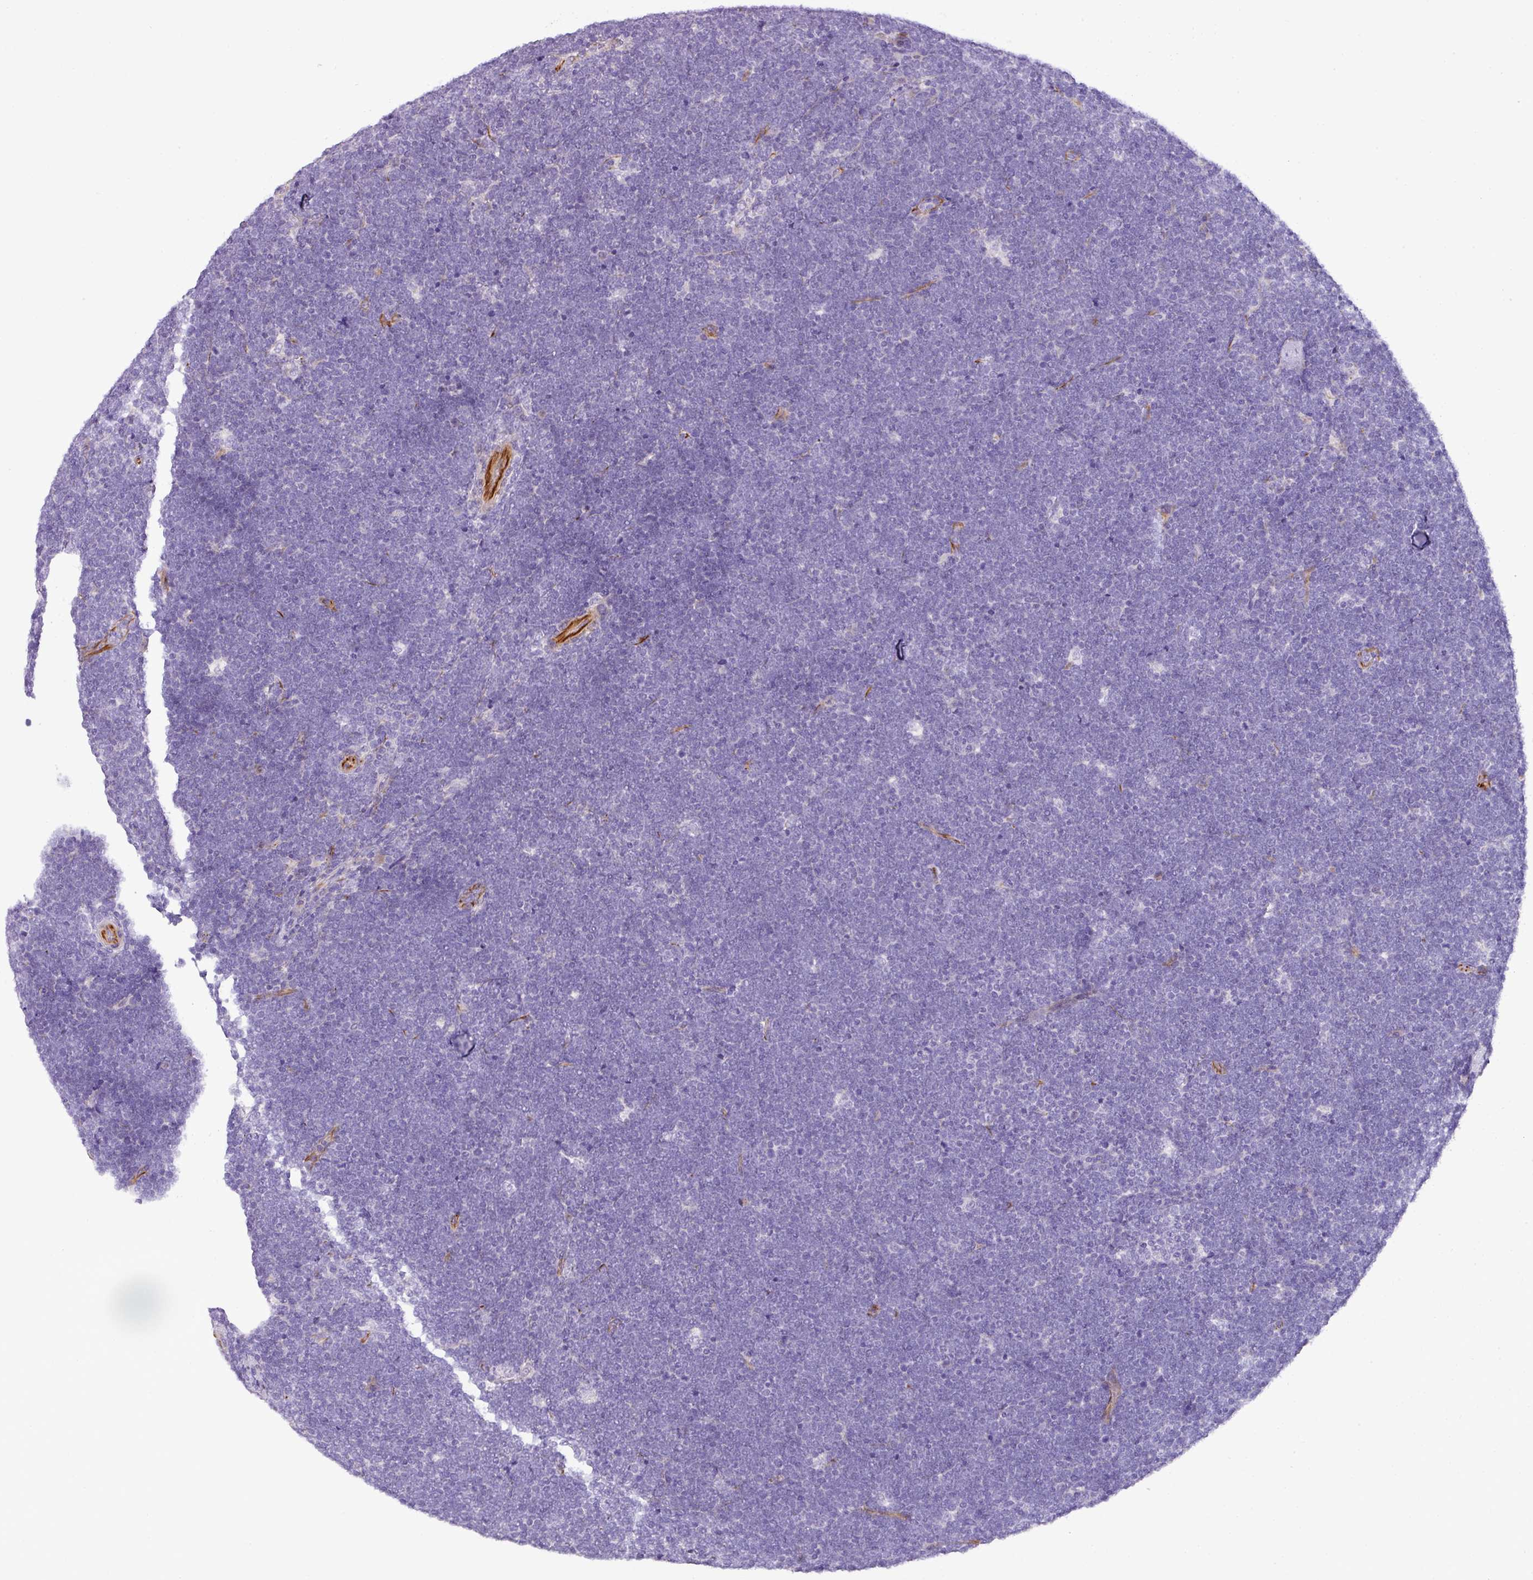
{"staining": {"intensity": "negative", "quantity": "none", "location": "none"}, "tissue": "lymphoma", "cell_type": "Tumor cells", "image_type": "cancer", "snomed": [{"axis": "morphology", "description": "Malignant lymphoma, non-Hodgkin's type, High grade"}, {"axis": "topography", "description": "Lymph node"}], "caption": "IHC image of neoplastic tissue: lymphoma stained with DAB (3,3'-diaminobenzidine) reveals no significant protein expression in tumor cells. Nuclei are stained in blue.", "gene": "ENSG00000273748", "patient": {"sex": "male", "age": 13}}